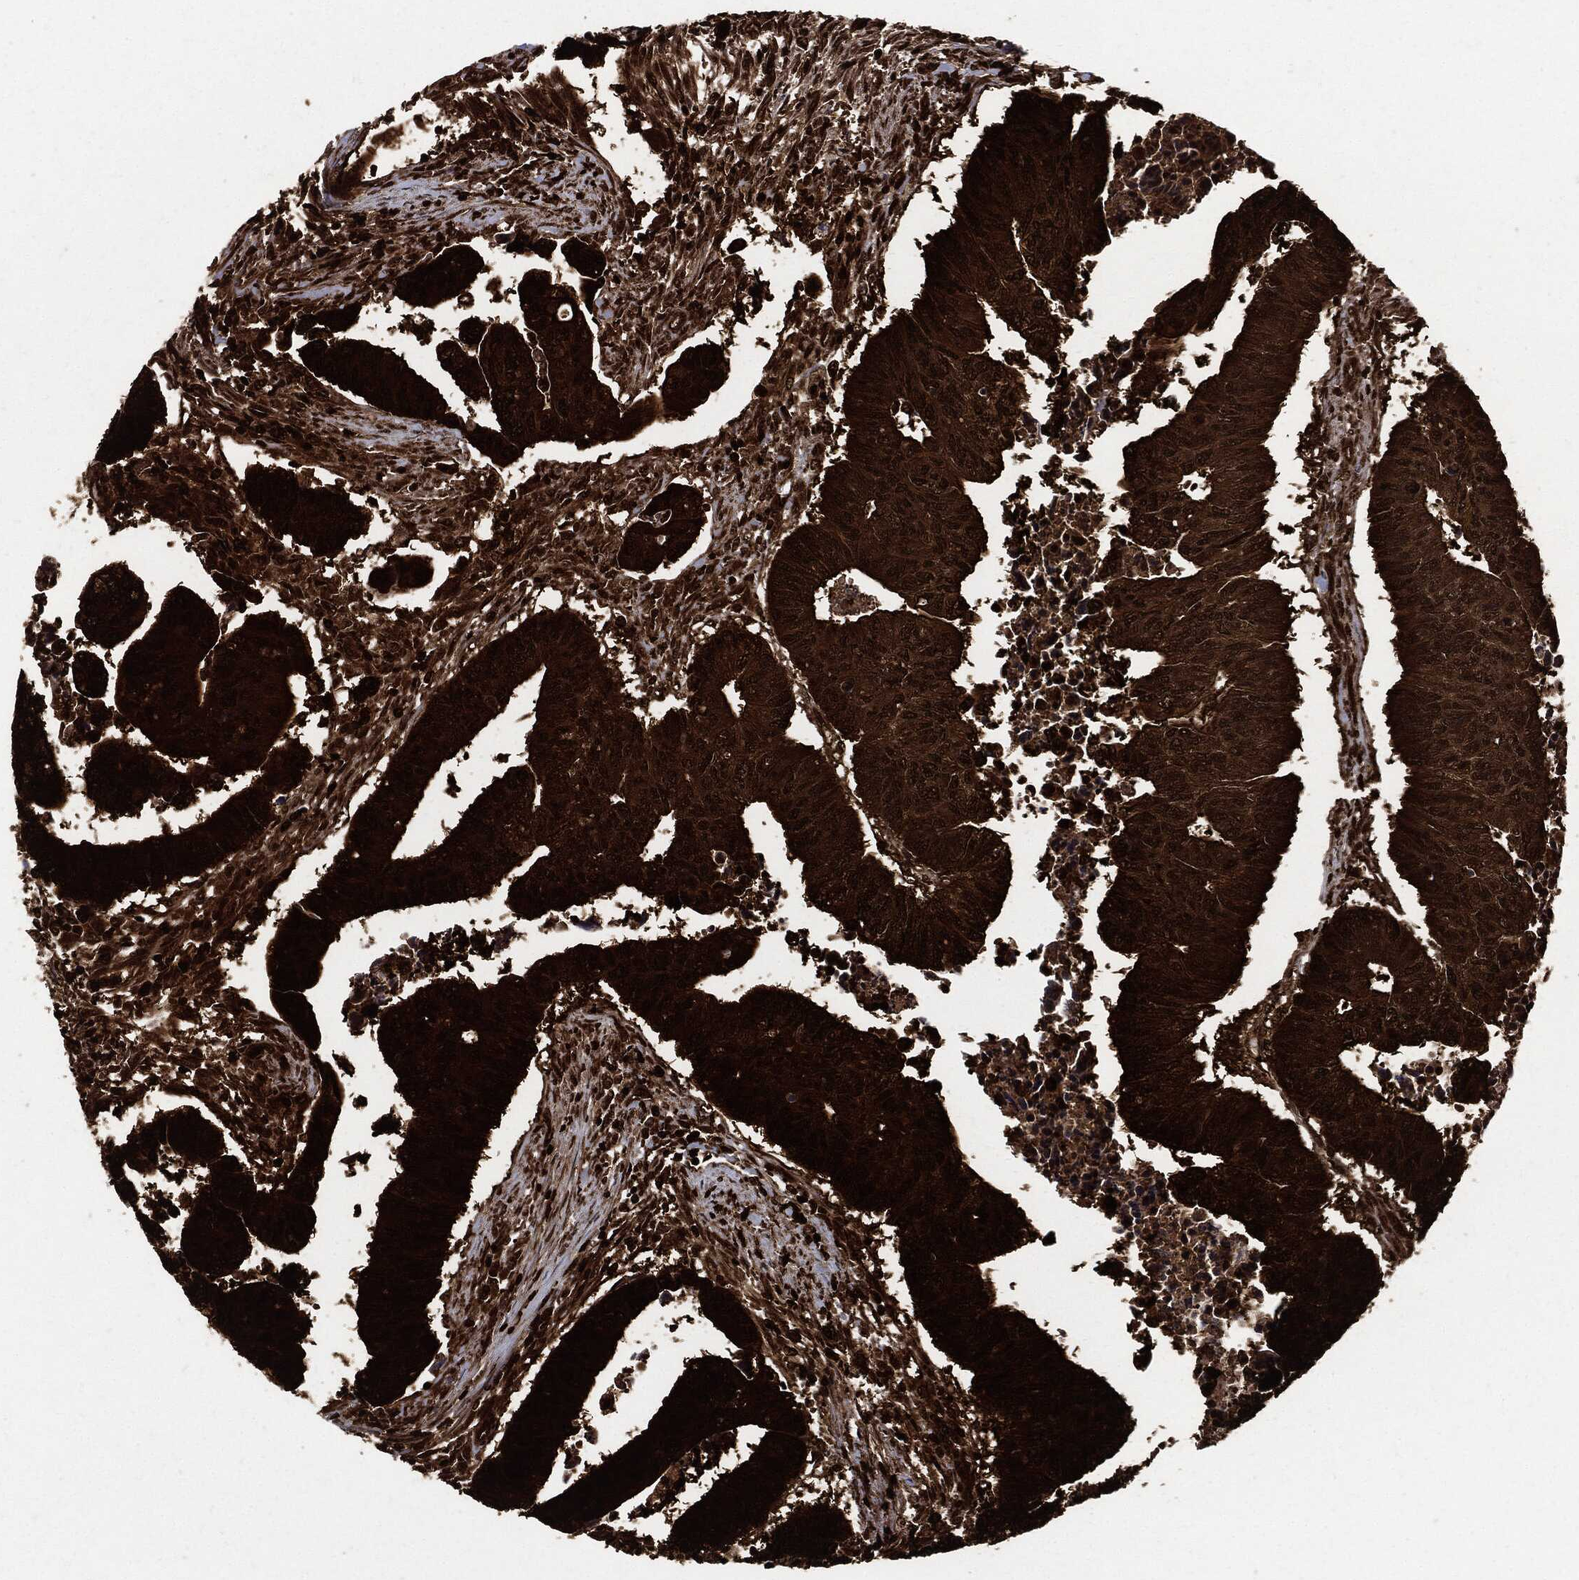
{"staining": {"intensity": "strong", "quantity": ">75%", "location": "cytoplasmic/membranous"}, "tissue": "colorectal cancer", "cell_type": "Tumor cells", "image_type": "cancer", "snomed": [{"axis": "morphology", "description": "Adenocarcinoma, NOS"}, {"axis": "topography", "description": "Rectum"}], "caption": "A micrograph of colorectal cancer stained for a protein exhibits strong cytoplasmic/membranous brown staining in tumor cells.", "gene": "YWHAB", "patient": {"sex": "female", "age": 85}}